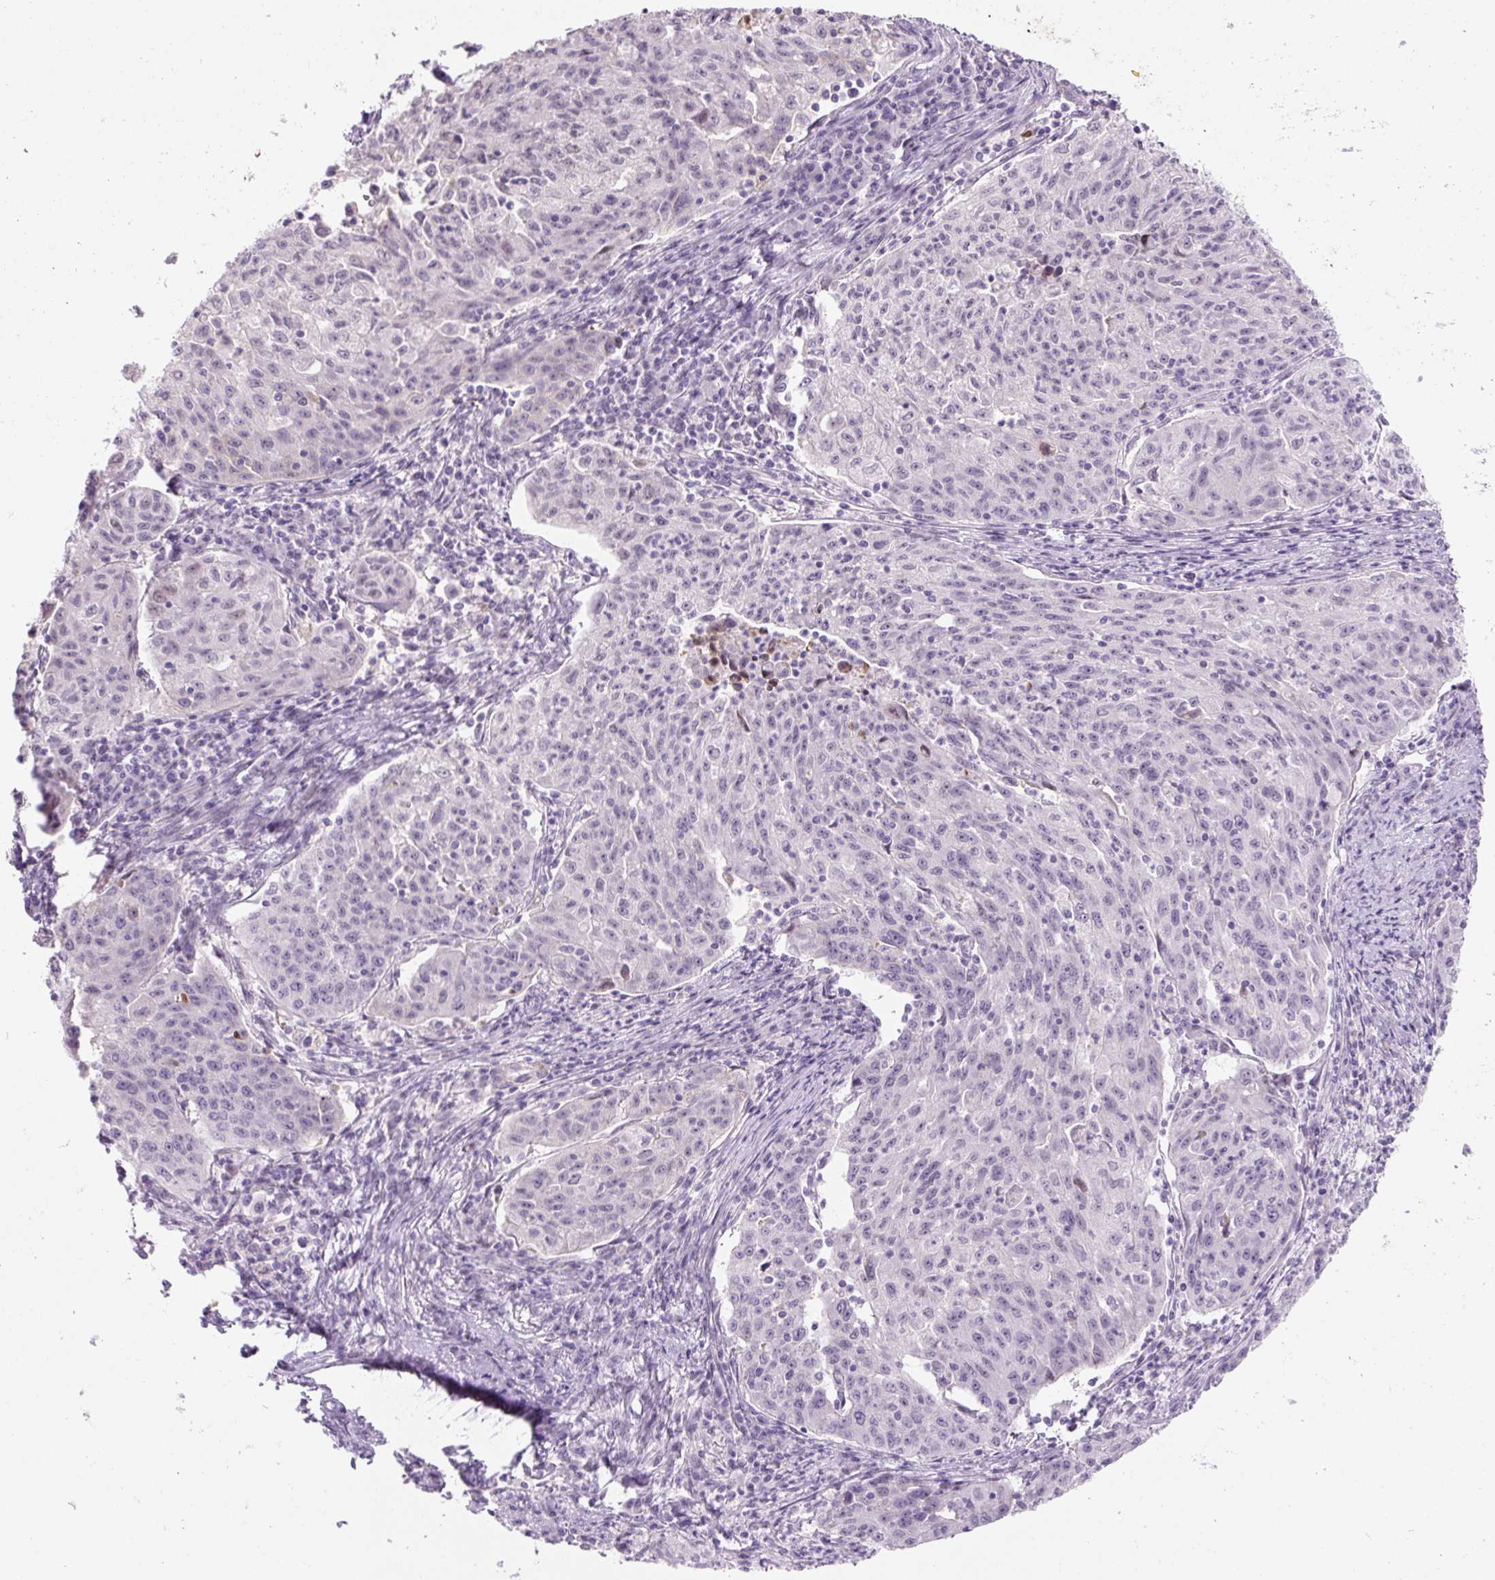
{"staining": {"intensity": "negative", "quantity": "none", "location": "none"}, "tissue": "lung cancer", "cell_type": "Tumor cells", "image_type": "cancer", "snomed": [{"axis": "morphology", "description": "Squamous cell carcinoma, NOS"}, {"axis": "morphology", "description": "Squamous cell carcinoma, metastatic, NOS"}, {"axis": "topography", "description": "Bronchus"}, {"axis": "topography", "description": "Lung"}], "caption": "Immunohistochemistry (IHC) histopathology image of lung cancer (squamous cell carcinoma) stained for a protein (brown), which shows no positivity in tumor cells. (DAB (3,3'-diaminobenzidine) immunohistochemistry (IHC) with hematoxylin counter stain).", "gene": "PRM1", "patient": {"sex": "male", "age": 62}}